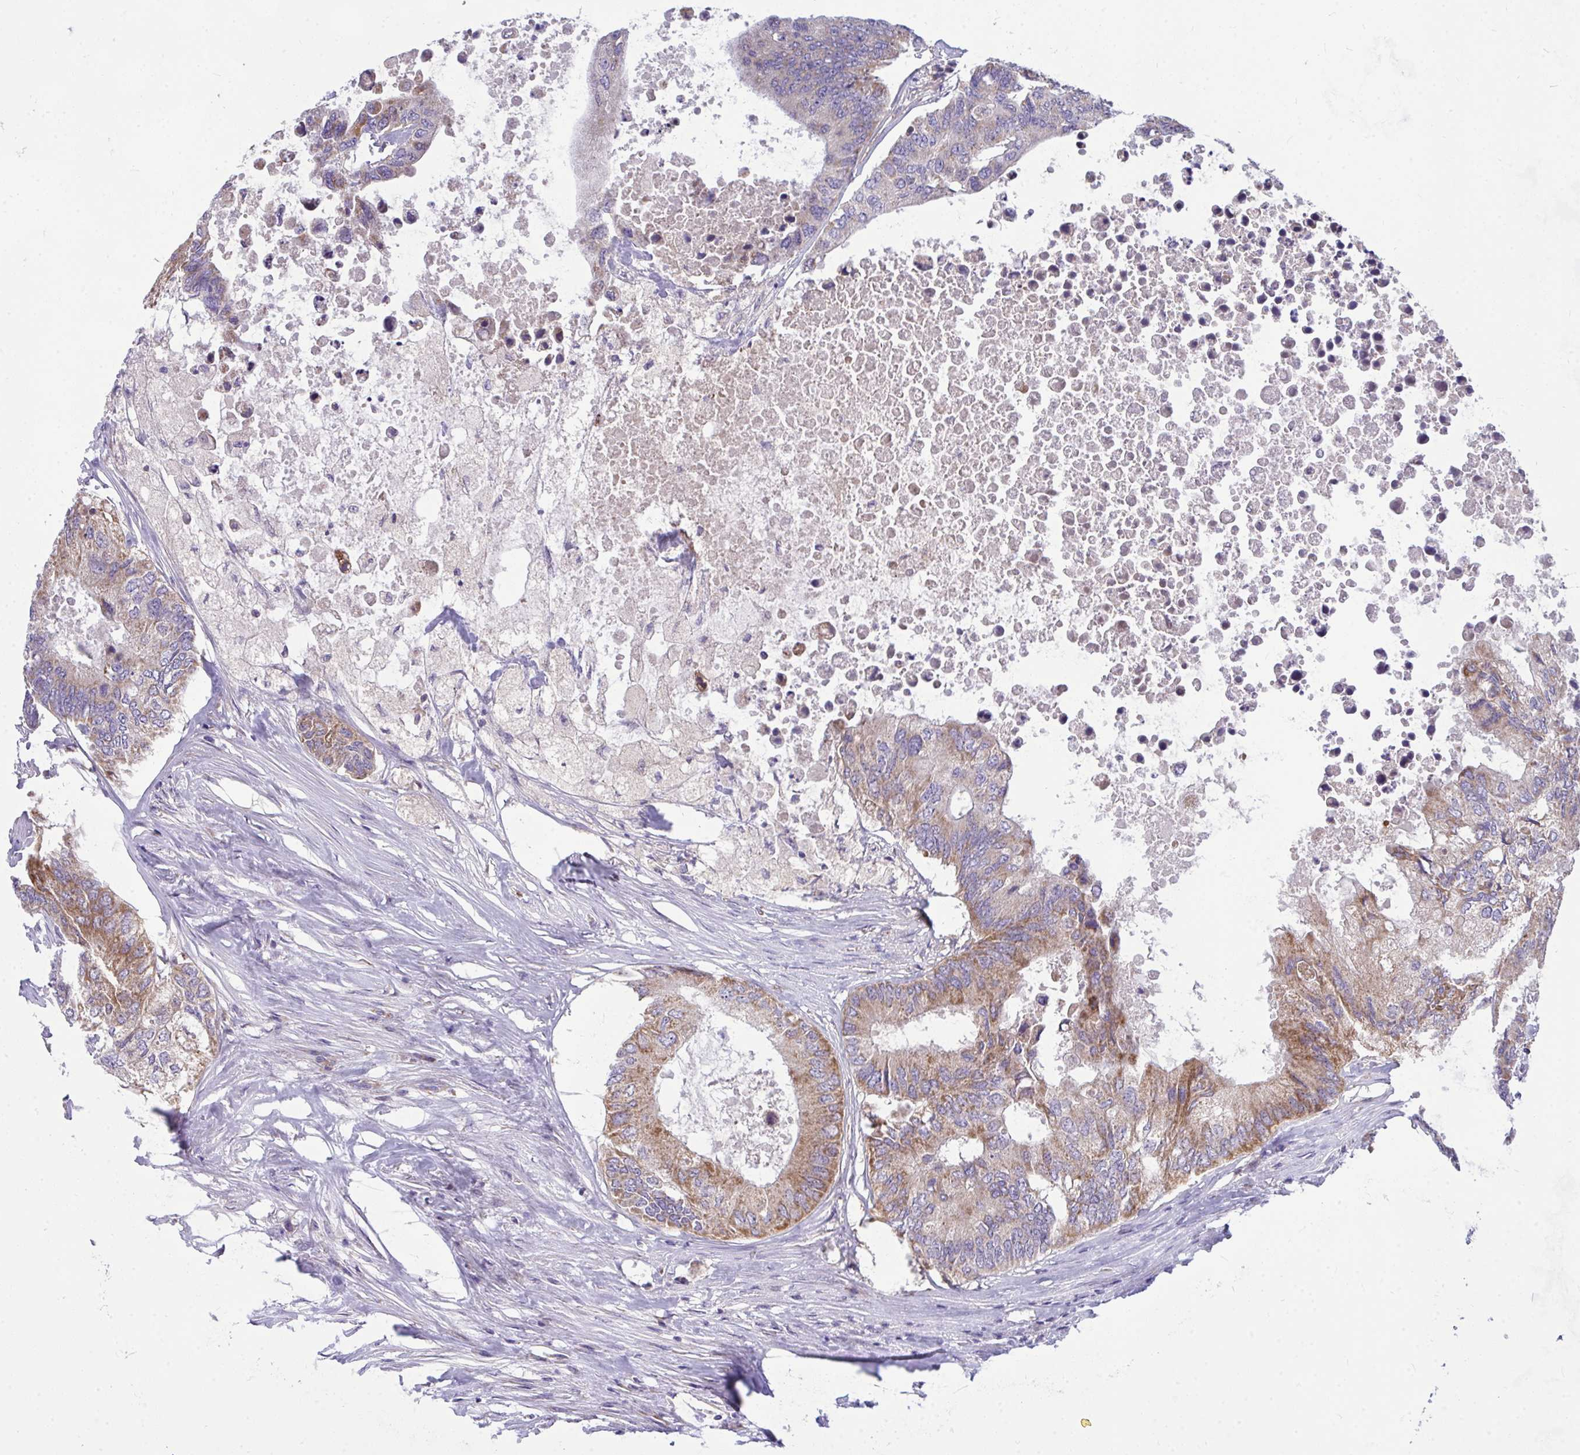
{"staining": {"intensity": "moderate", "quantity": "25%-75%", "location": "cytoplasmic/membranous"}, "tissue": "colorectal cancer", "cell_type": "Tumor cells", "image_type": "cancer", "snomed": [{"axis": "morphology", "description": "Adenocarcinoma, NOS"}, {"axis": "topography", "description": "Colon"}], "caption": "This is an image of immunohistochemistry (IHC) staining of colorectal cancer (adenocarcinoma), which shows moderate expression in the cytoplasmic/membranous of tumor cells.", "gene": "CEP63", "patient": {"sex": "male", "age": 71}}